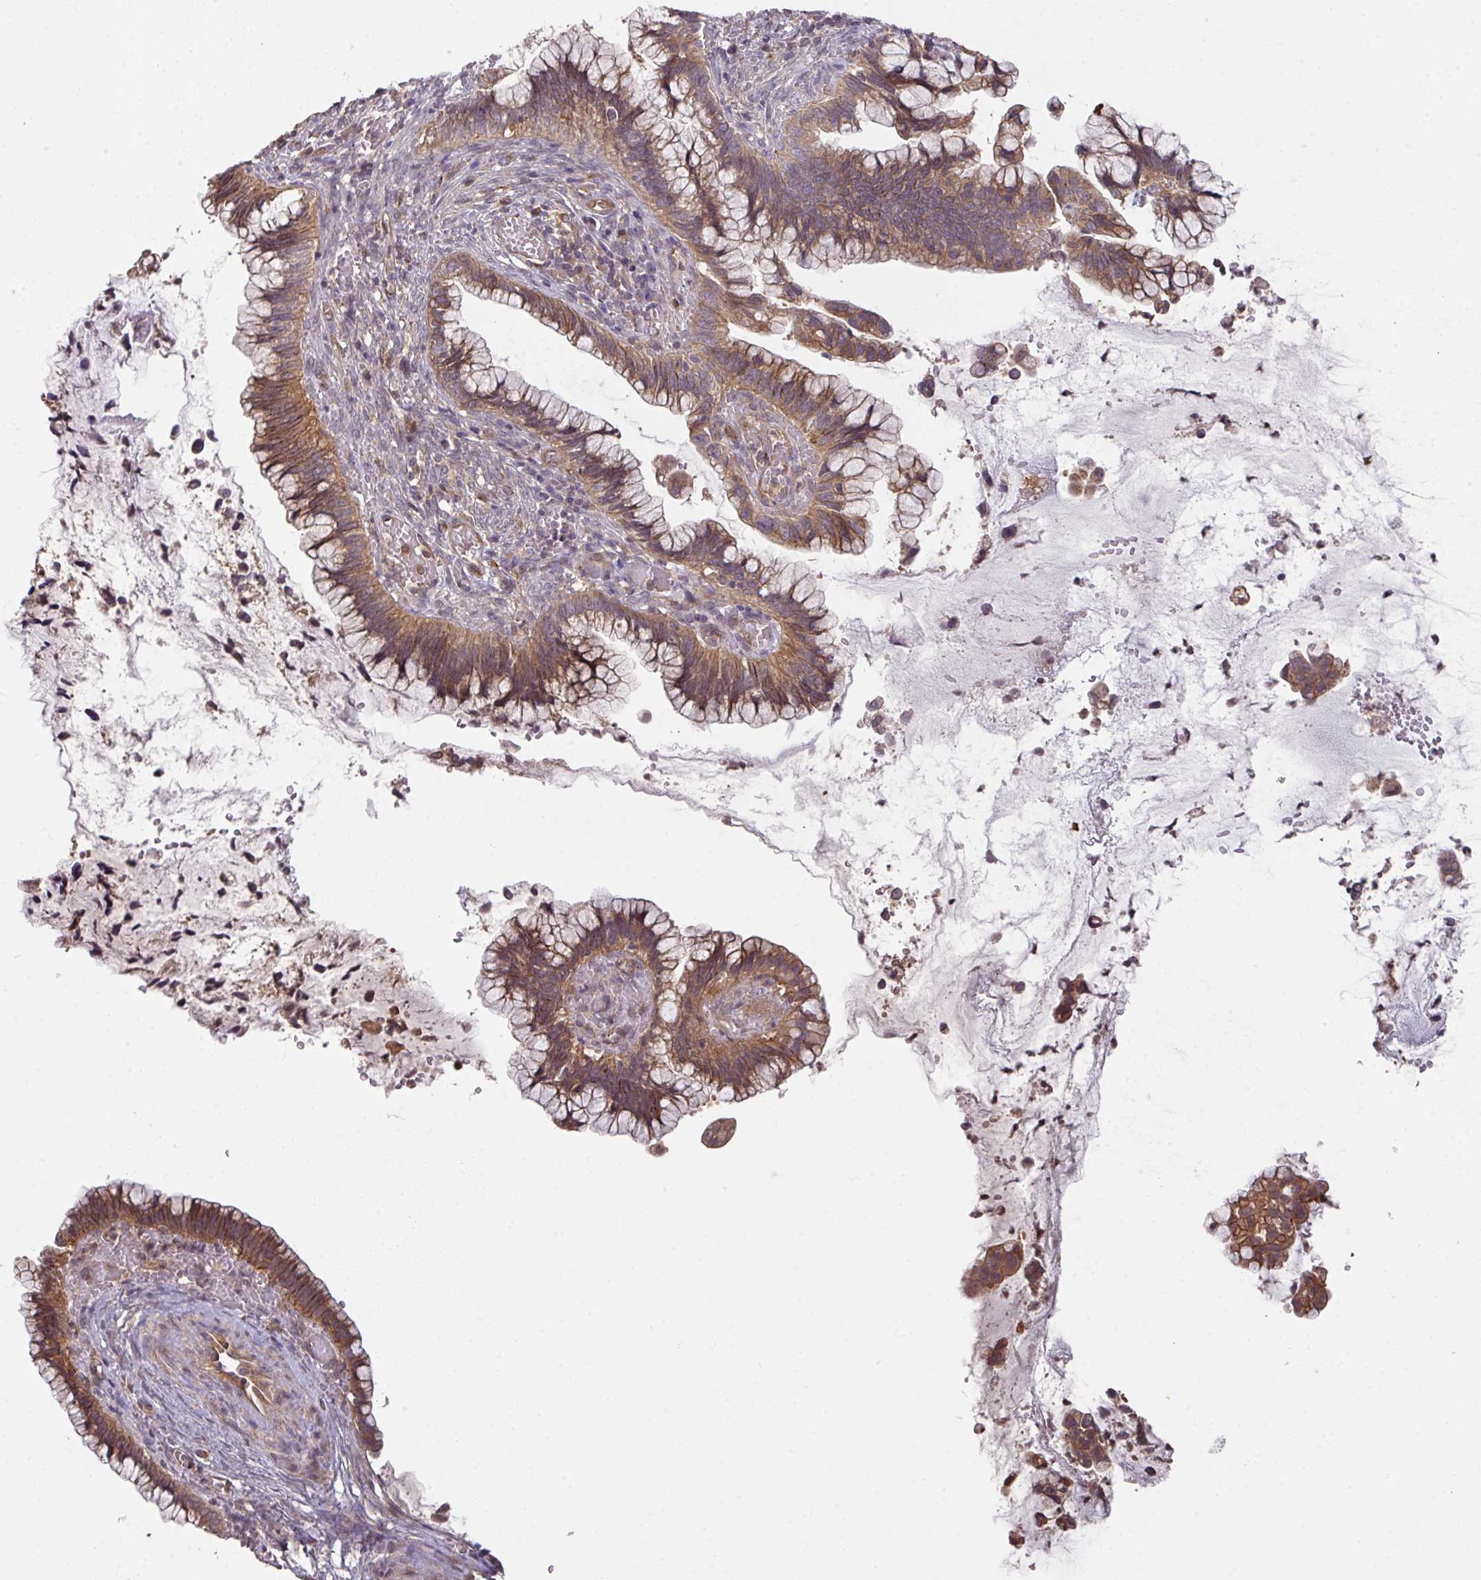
{"staining": {"intensity": "moderate", "quantity": ">75%", "location": "cytoplasmic/membranous"}, "tissue": "cervical cancer", "cell_type": "Tumor cells", "image_type": "cancer", "snomed": [{"axis": "morphology", "description": "Adenocarcinoma, NOS"}, {"axis": "topography", "description": "Cervix"}], "caption": "Adenocarcinoma (cervical) stained for a protein shows moderate cytoplasmic/membranous positivity in tumor cells.", "gene": "CYFIP2", "patient": {"sex": "female", "age": 44}}